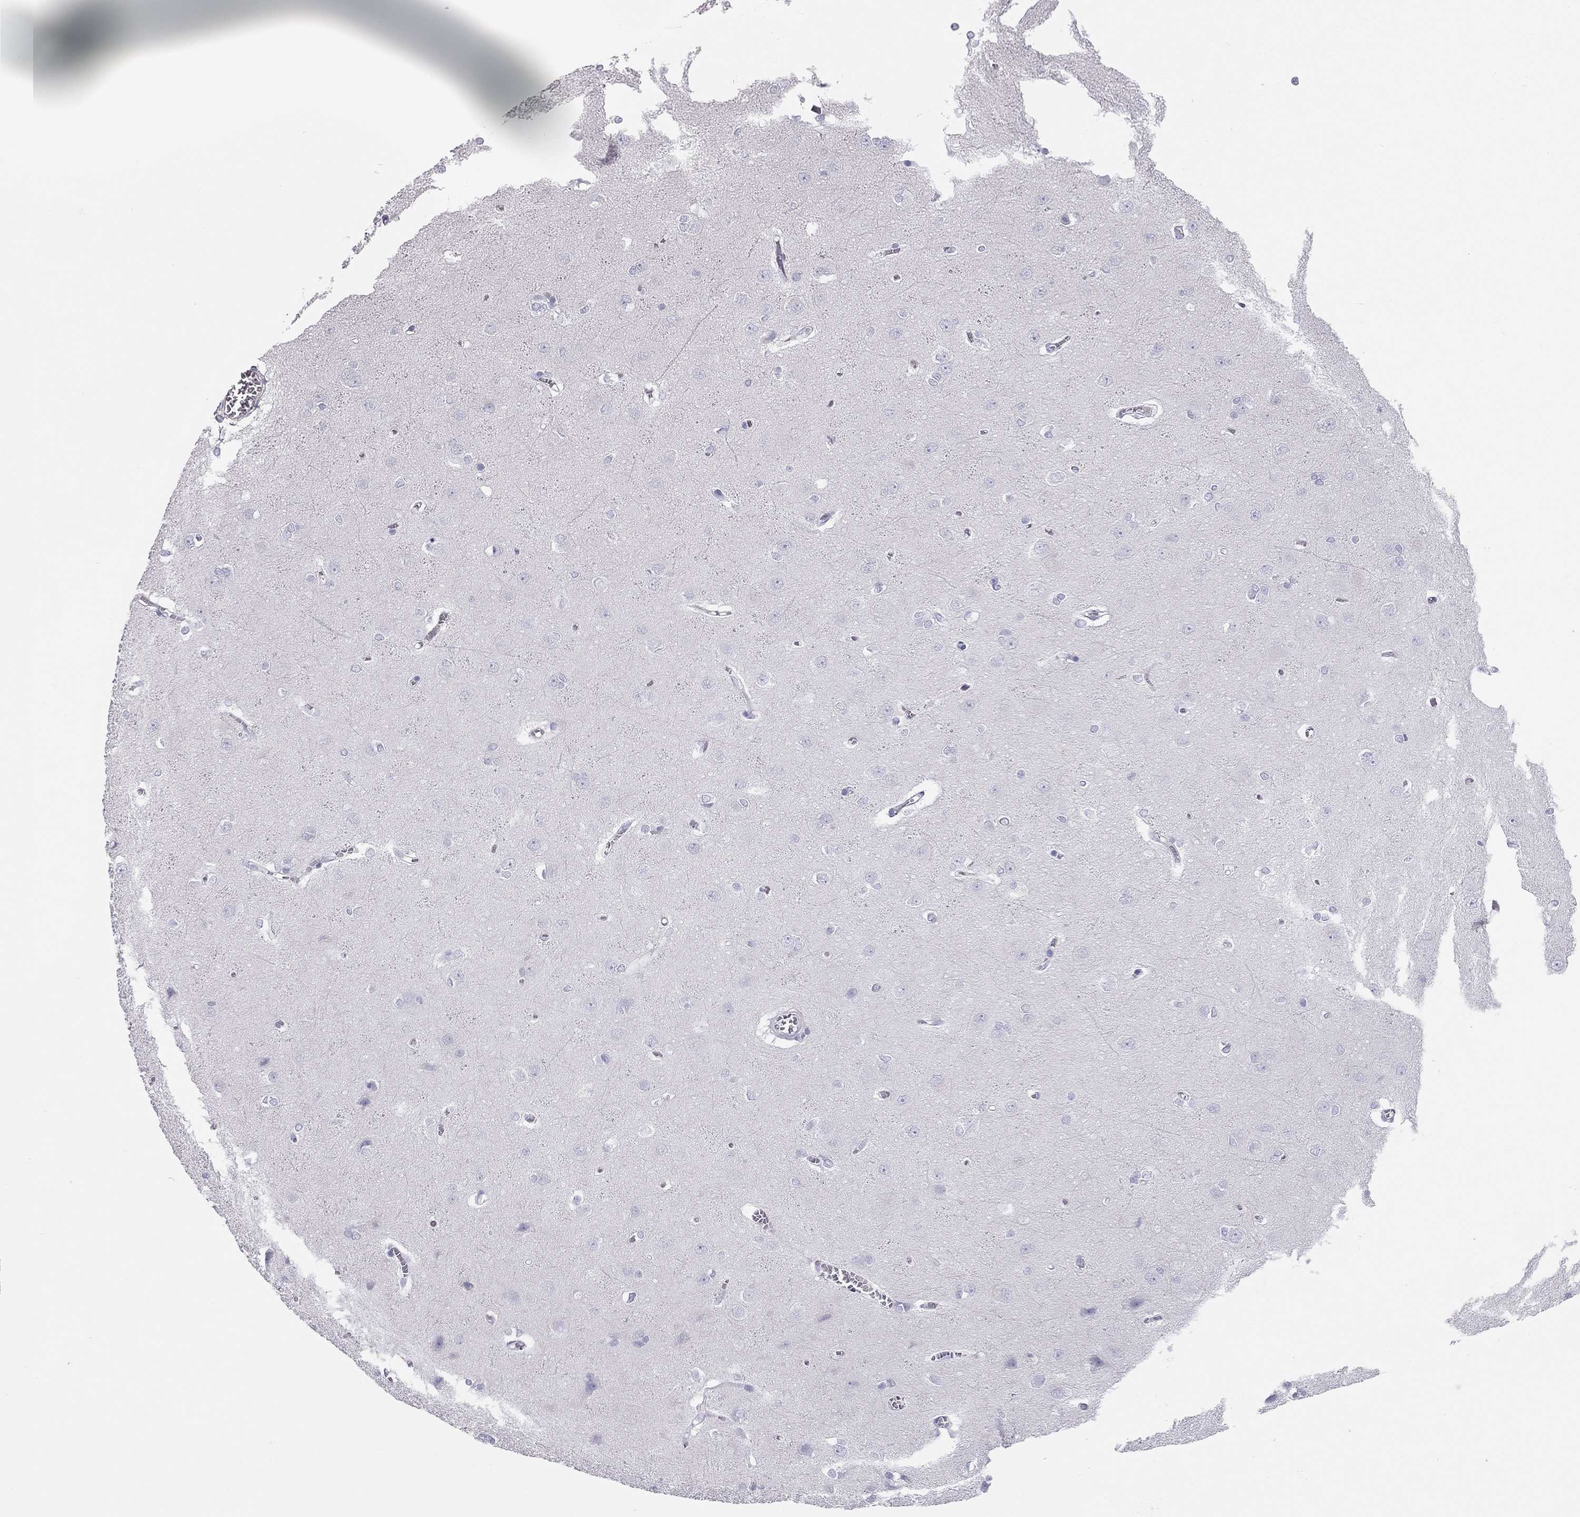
{"staining": {"intensity": "negative", "quantity": "none", "location": "none"}, "tissue": "cerebral cortex", "cell_type": "Endothelial cells", "image_type": "normal", "snomed": [{"axis": "morphology", "description": "Normal tissue, NOS"}, {"axis": "topography", "description": "Cerebral cortex"}], "caption": "Immunohistochemistry micrograph of benign cerebral cortex: cerebral cortex stained with DAB (3,3'-diaminobenzidine) exhibits no significant protein expression in endothelial cells. (Brightfield microscopy of DAB IHC at high magnification).", "gene": "SPATA12", "patient": {"sex": "male", "age": 37}}